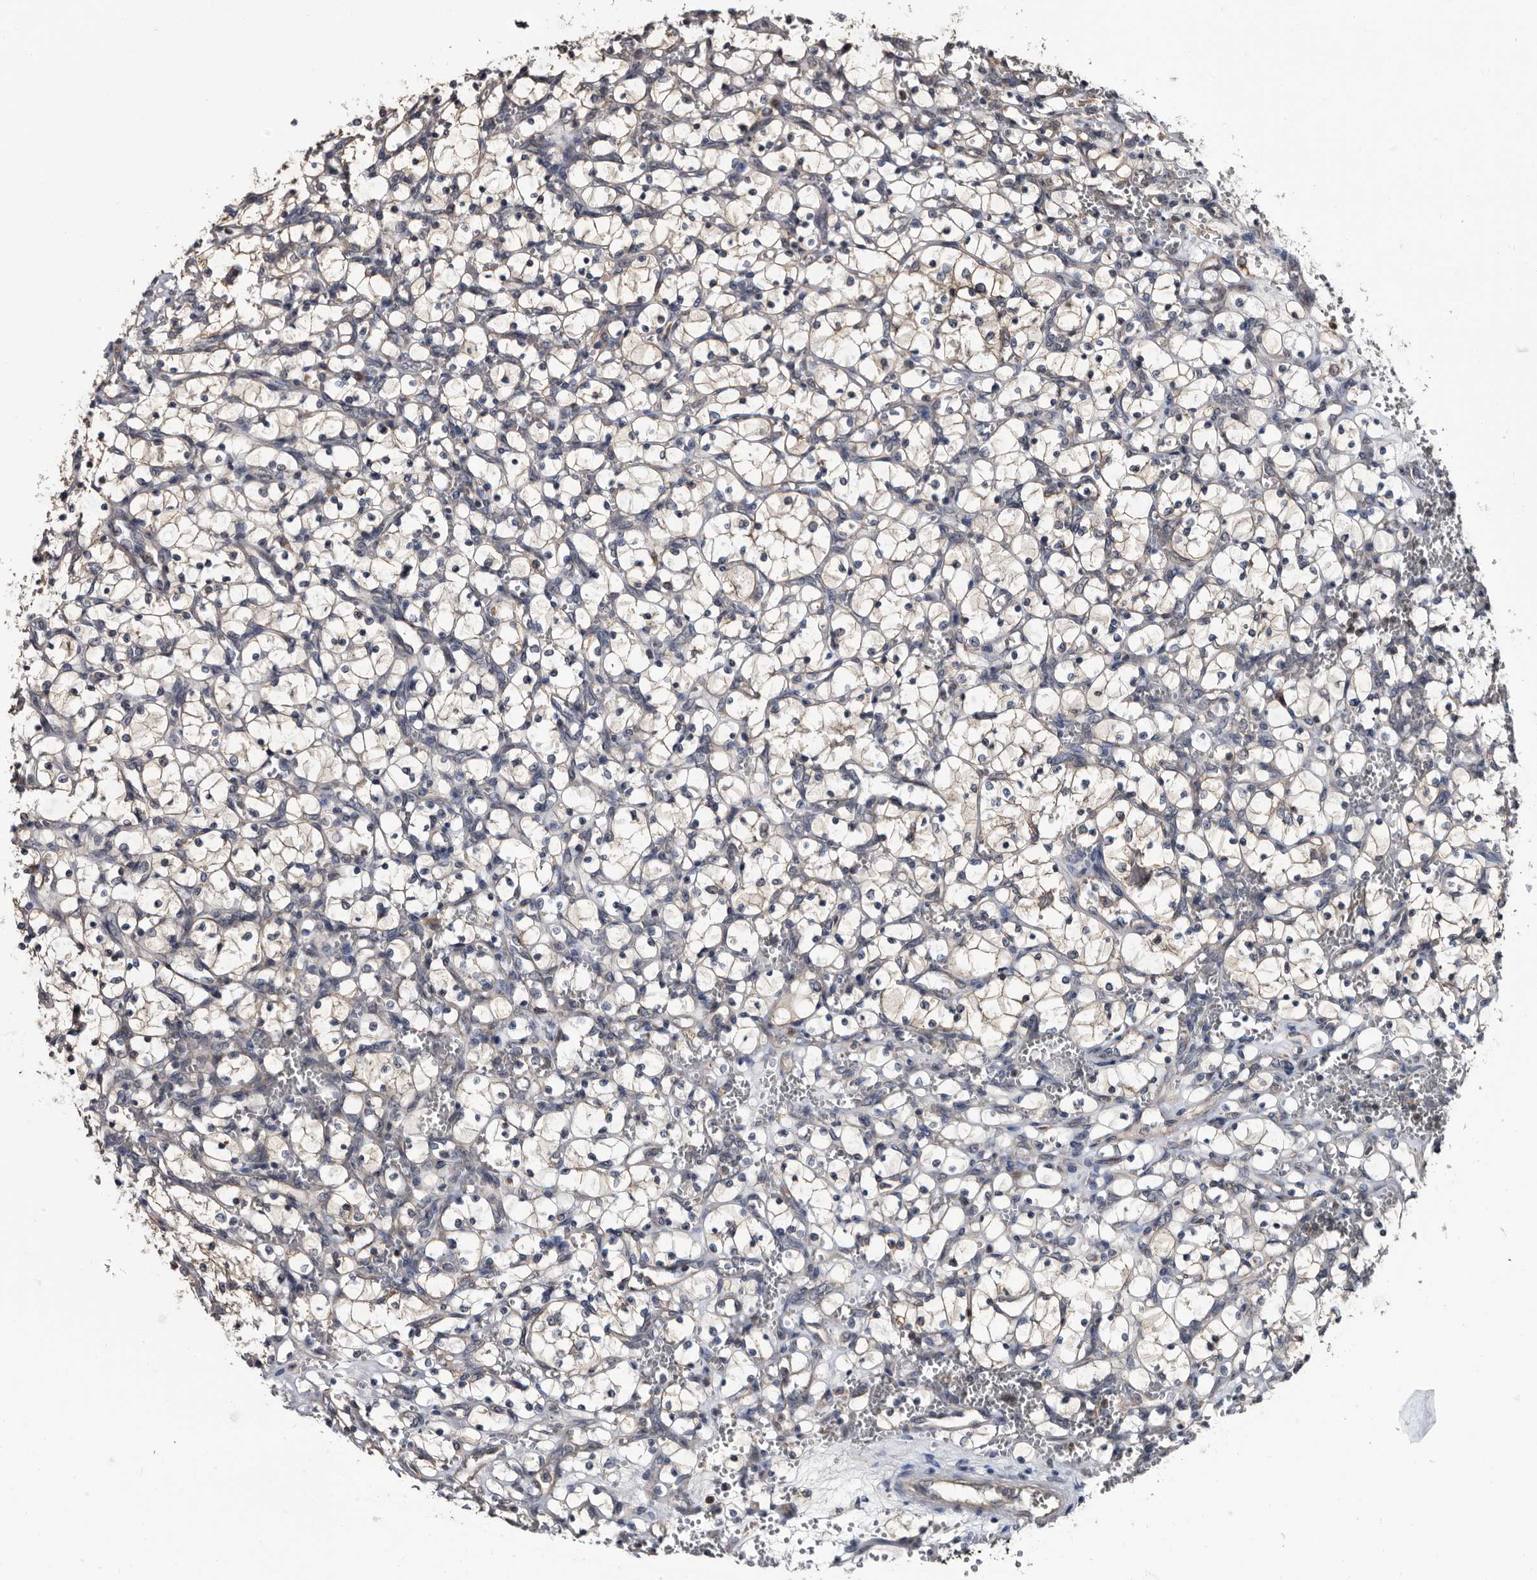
{"staining": {"intensity": "weak", "quantity": "25%-75%", "location": "cytoplasmic/membranous"}, "tissue": "renal cancer", "cell_type": "Tumor cells", "image_type": "cancer", "snomed": [{"axis": "morphology", "description": "Adenocarcinoma, NOS"}, {"axis": "topography", "description": "Kidney"}], "caption": "This is an image of immunohistochemistry staining of renal adenocarcinoma, which shows weak staining in the cytoplasmic/membranous of tumor cells.", "gene": "TTI2", "patient": {"sex": "female", "age": 69}}